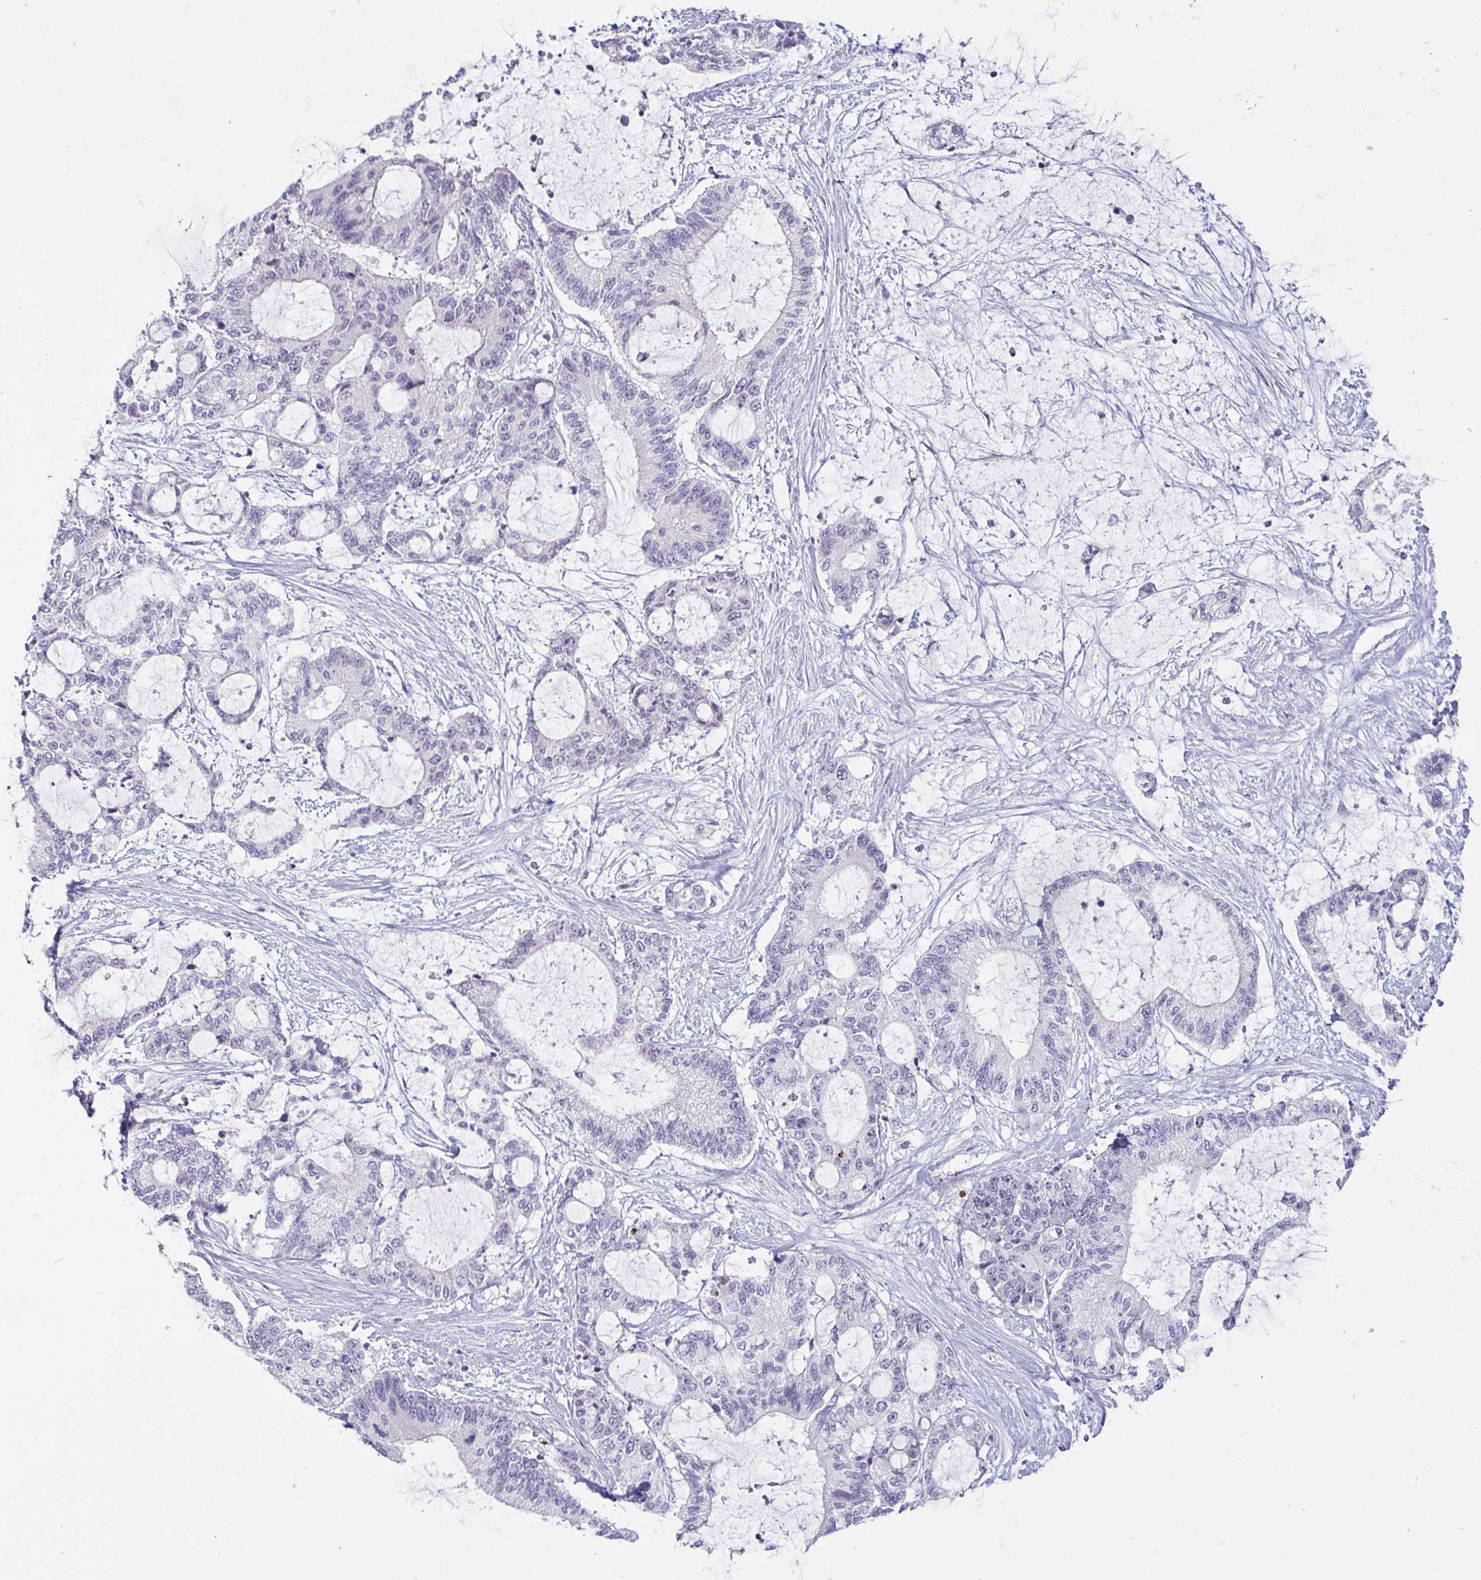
{"staining": {"intensity": "negative", "quantity": "none", "location": "none"}, "tissue": "liver cancer", "cell_type": "Tumor cells", "image_type": "cancer", "snomed": [{"axis": "morphology", "description": "Normal tissue, NOS"}, {"axis": "morphology", "description": "Cholangiocarcinoma"}, {"axis": "topography", "description": "Liver"}, {"axis": "topography", "description": "Peripheral nerve tissue"}], "caption": "Immunohistochemical staining of human liver cancer (cholangiocarcinoma) displays no significant staining in tumor cells.", "gene": "GSTM1", "patient": {"sex": "female", "age": 73}}